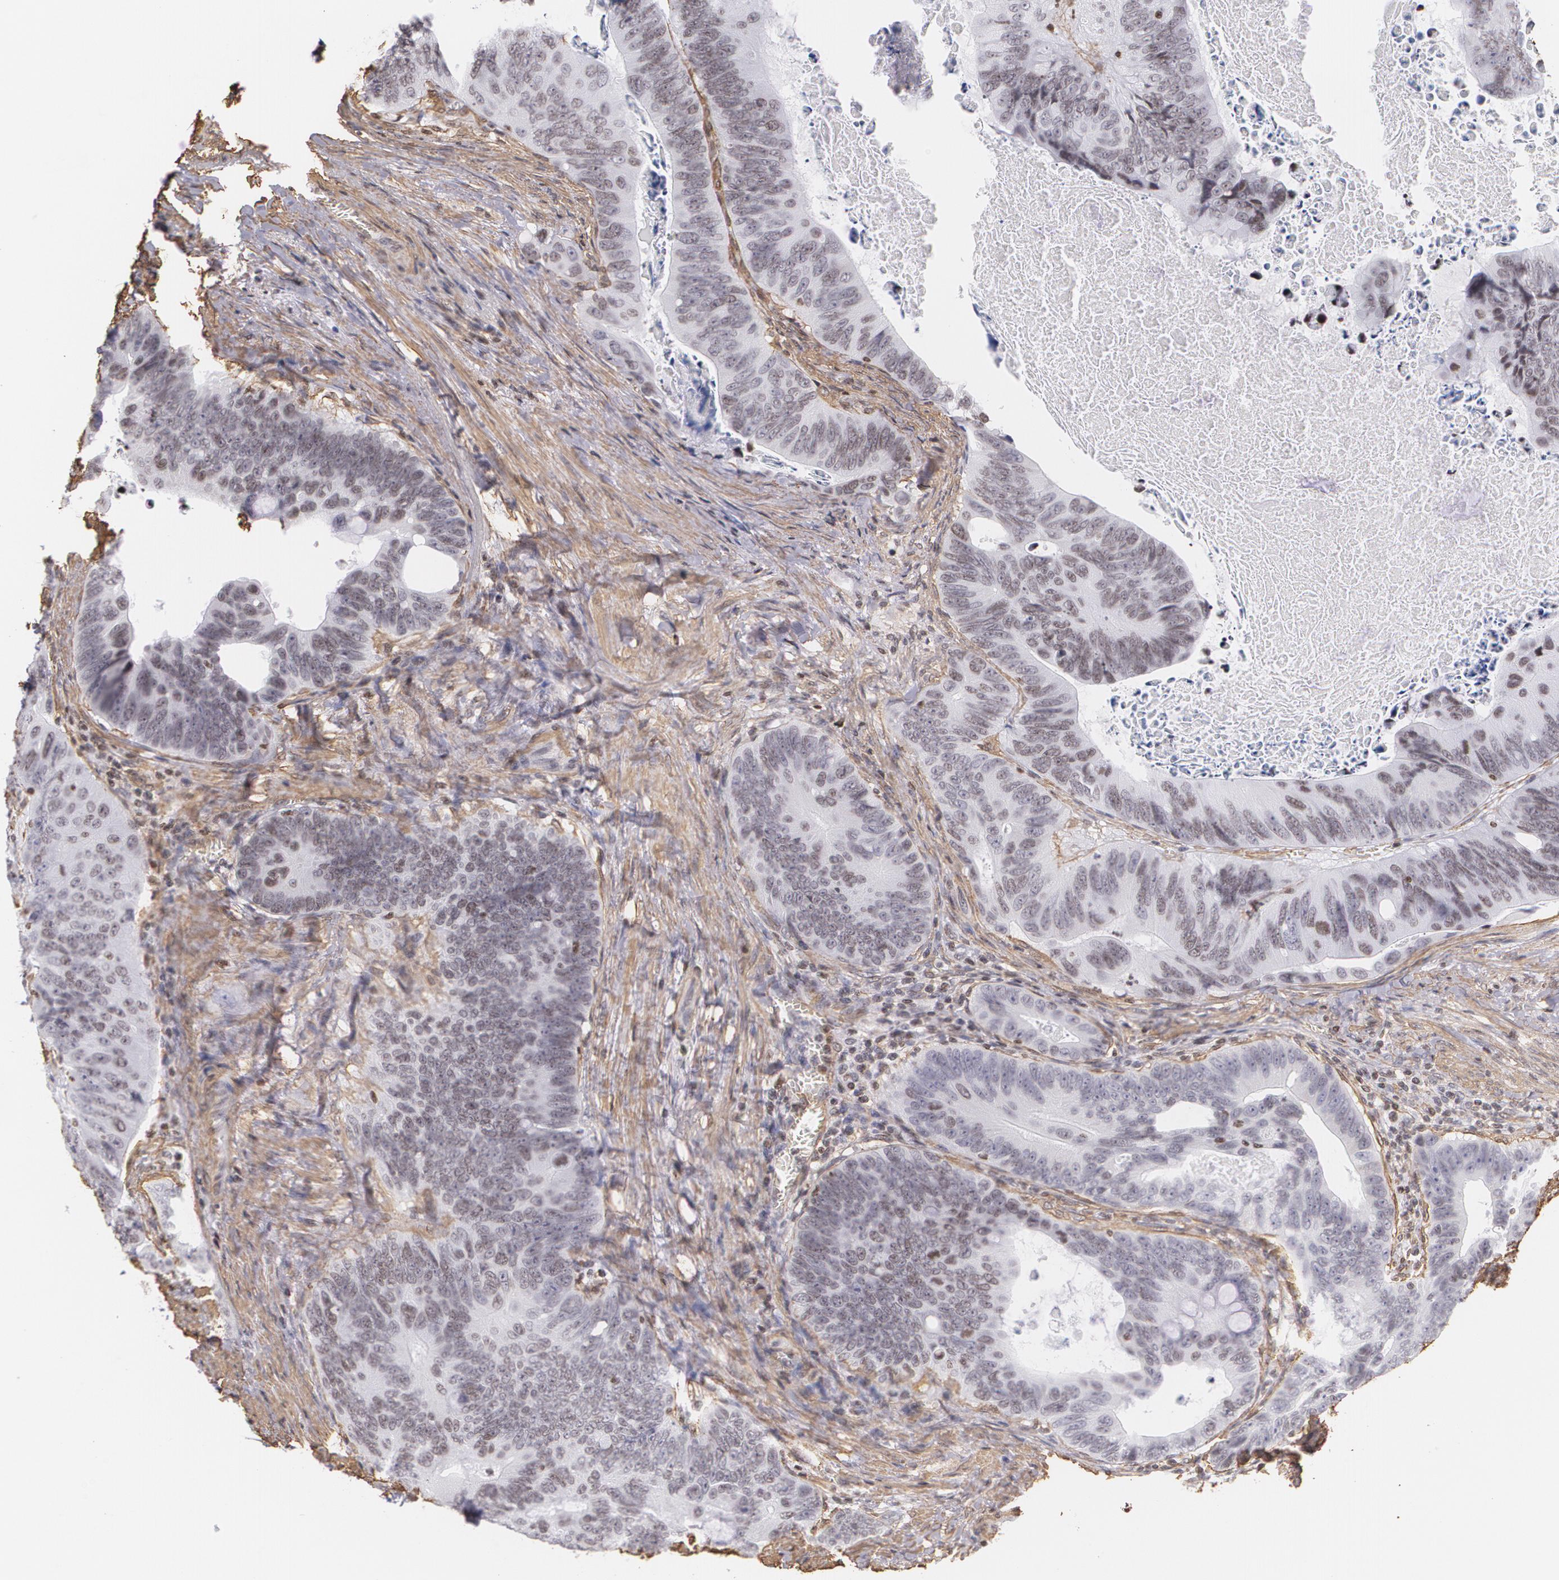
{"staining": {"intensity": "weak", "quantity": "<25%", "location": "cytoplasmic/membranous"}, "tissue": "colorectal cancer", "cell_type": "Tumor cells", "image_type": "cancer", "snomed": [{"axis": "morphology", "description": "Adenocarcinoma, NOS"}, {"axis": "topography", "description": "Colon"}], "caption": "DAB immunohistochemical staining of colorectal cancer displays no significant positivity in tumor cells. The staining was performed using DAB to visualize the protein expression in brown, while the nuclei were stained in blue with hematoxylin (Magnification: 20x).", "gene": "VAMP1", "patient": {"sex": "female", "age": 55}}